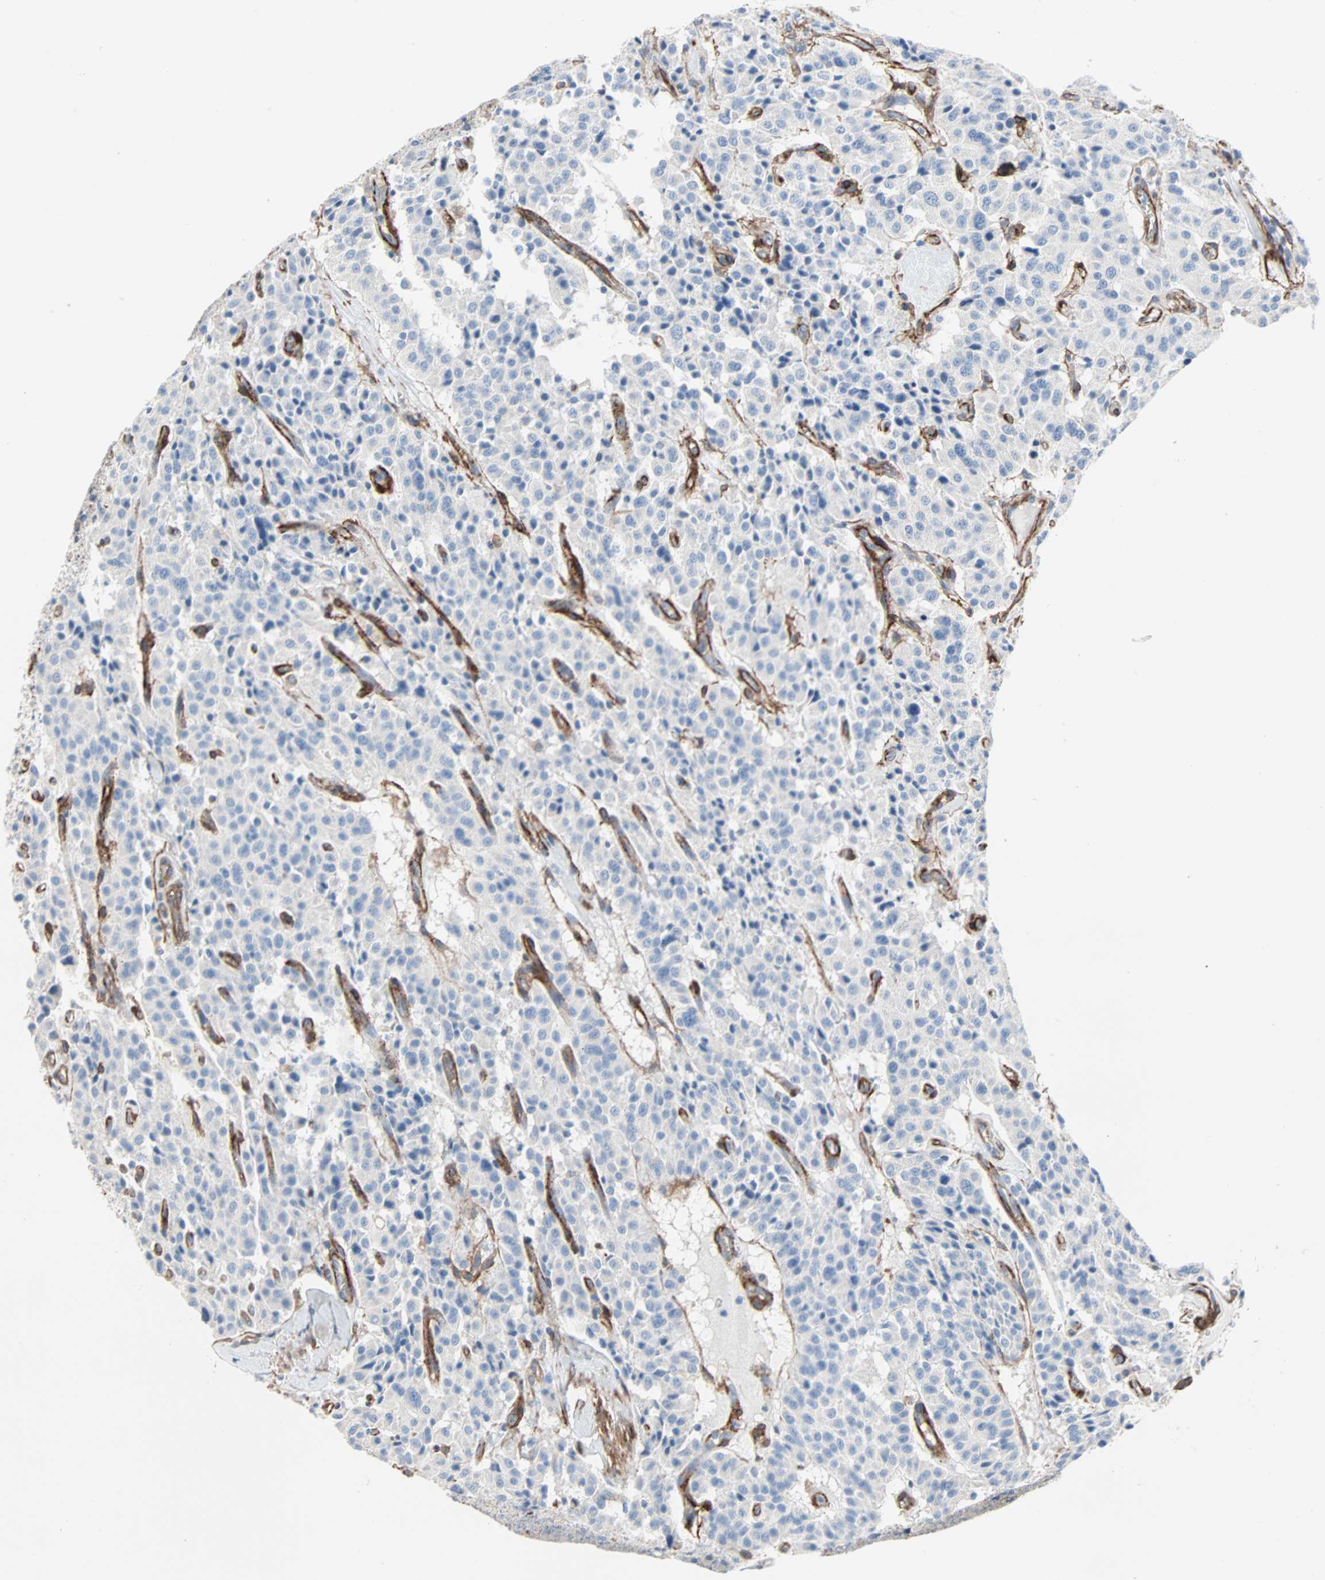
{"staining": {"intensity": "negative", "quantity": "none", "location": "none"}, "tissue": "carcinoid", "cell_type": "Tumor cells", "image_type": "cancer", "snomed": [{"axis": "morphology", "description": "Carcinoid, malignant, NOS"}, {"axis": "topography", "description": "Lung"}], "caption": "Tumor cells show no significant positivity in carcinoid (malignant).", "gene": "EPB41L2", "patient": {"sex": "male", "age": 30}}